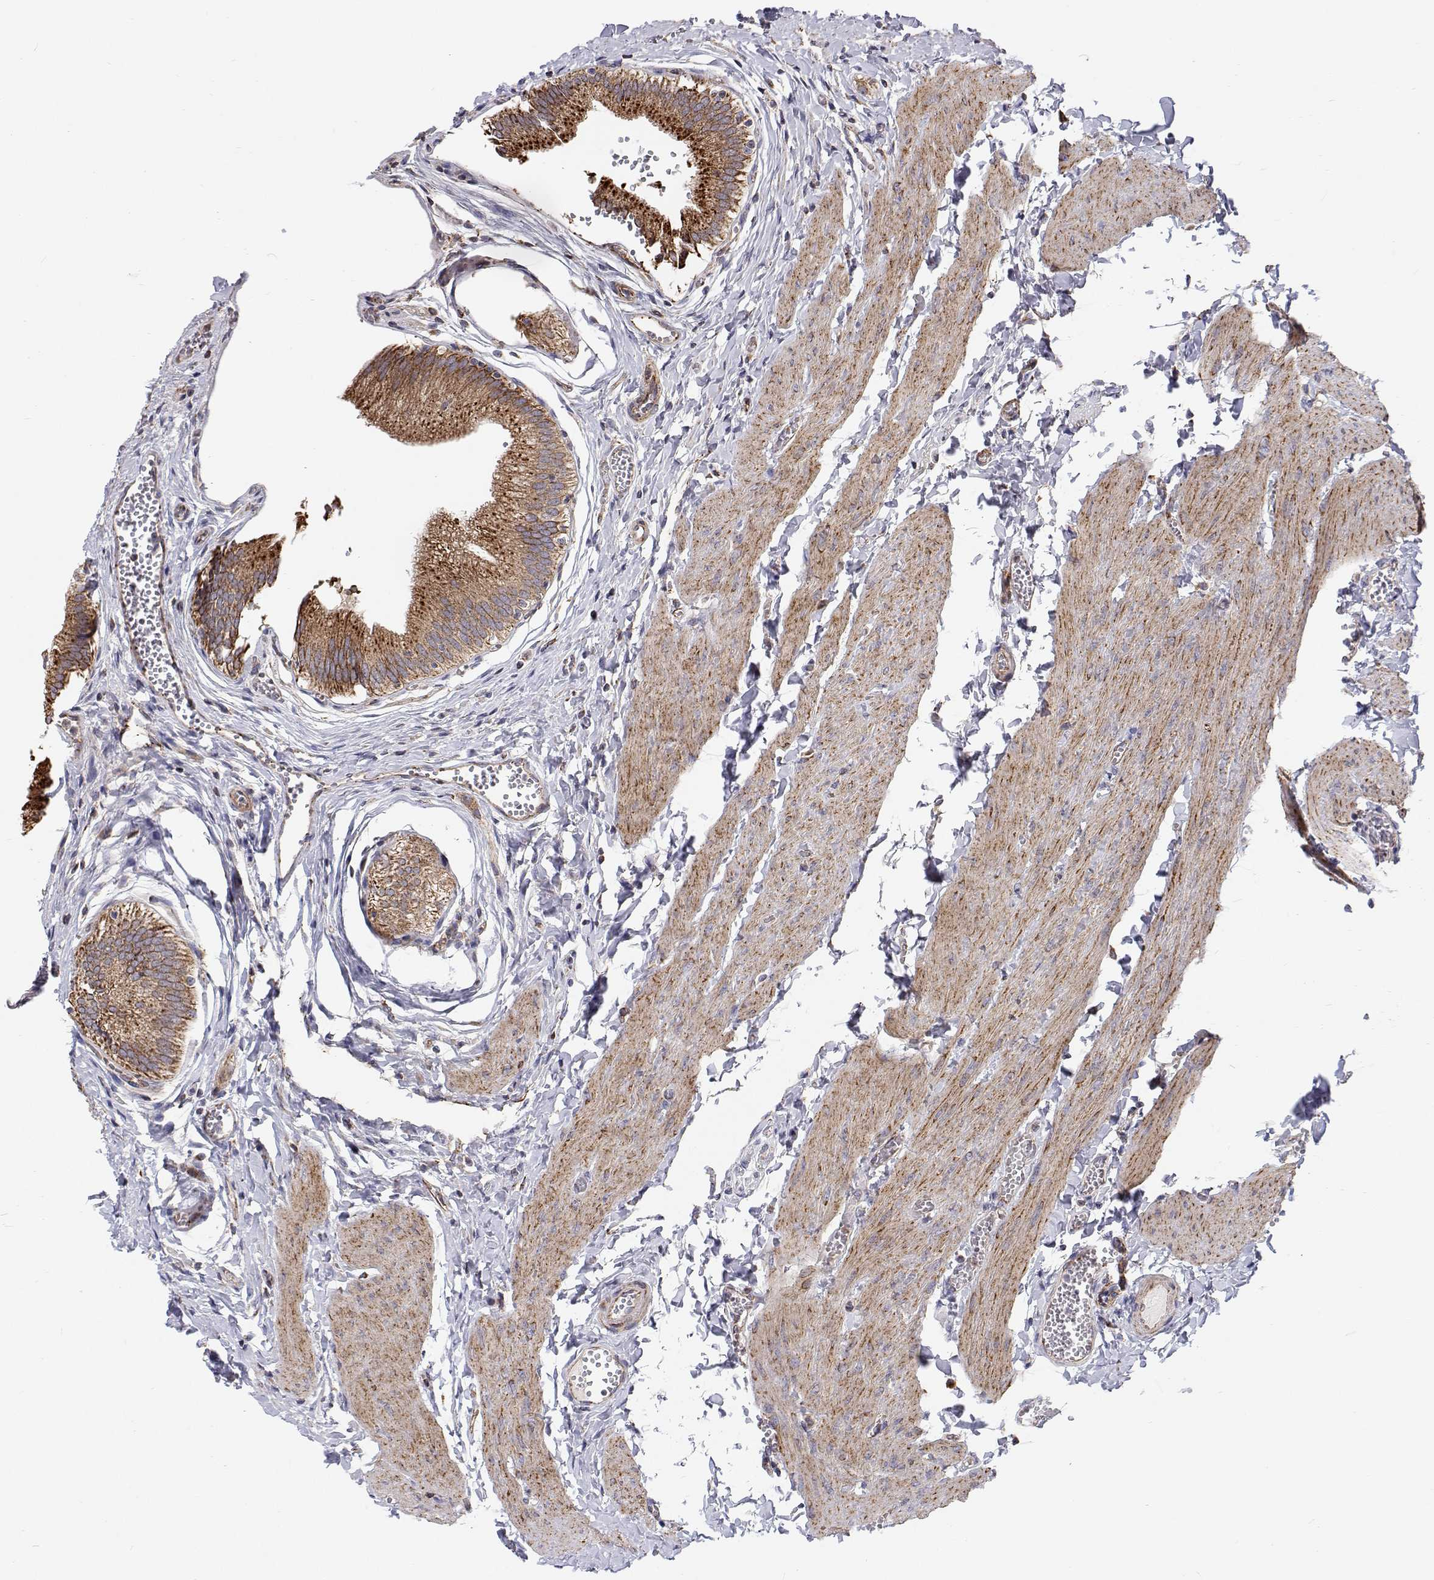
{"staining": {"intensity": "strong", "quantity": ">75%", "location": "cytoplasmic/membranous"}, "tissue": "gallbladder", "cell_type": "Glandular cells", "image_type": "normal", "snomed": [{"axis": "morphology", "description": "Normal tissue, NOS"}, {"axis": "topography", "description": "Gallbladder"}, {"axis": "topography", "description": "Peripheral nerve tissue"}], "caption": "A brown stain highlights strong cytoplasmic/membranous staining of a protein in glandular cells of benign gallbladder.", "gene": "SPICE1", "patient": {"sex": "male", "age": 17}}